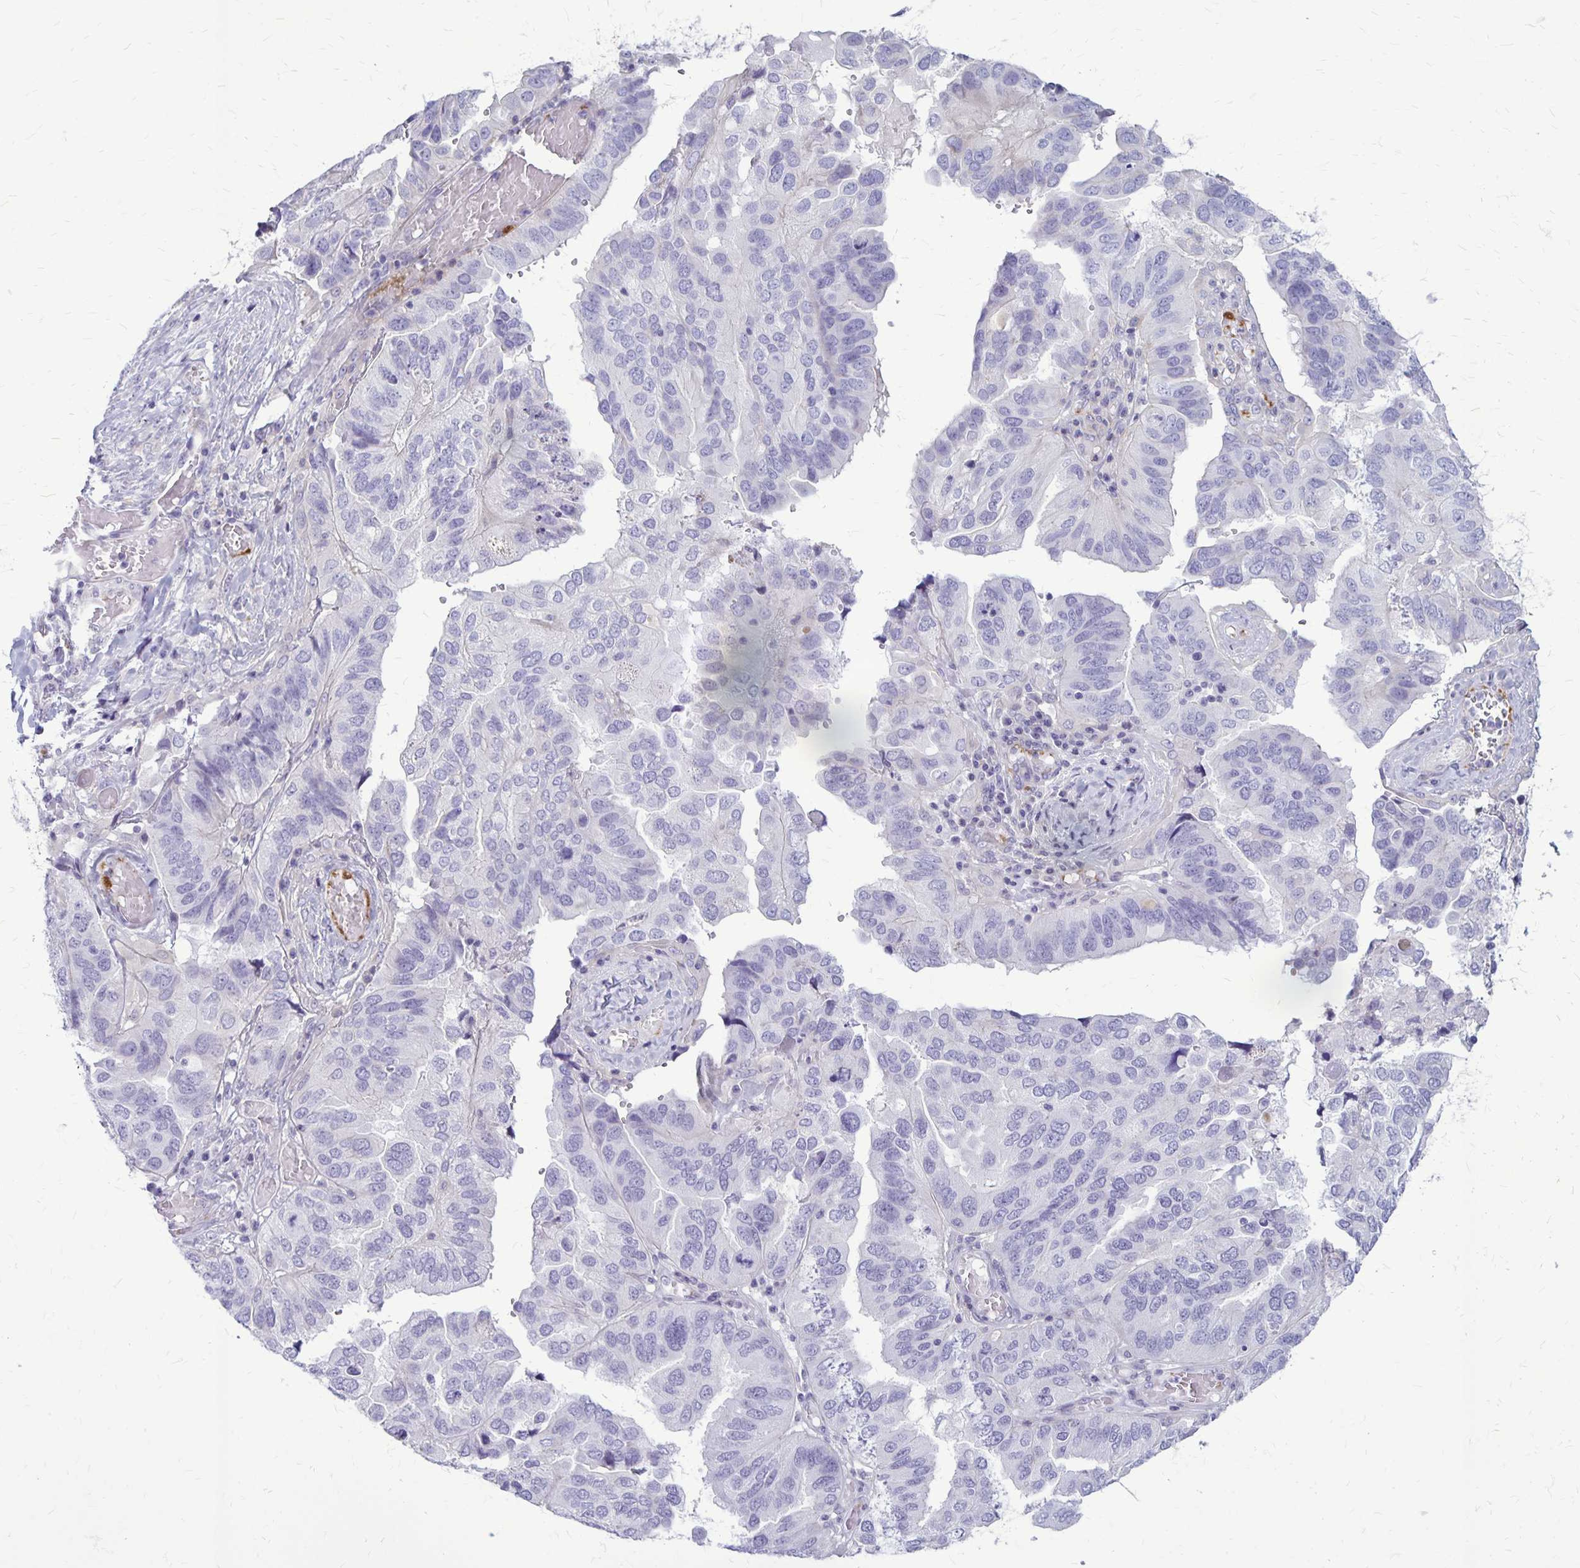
{"staining": {"intensity": "negative", "quantity": "none", "location": "none"}, "tissue": "ovarian cancer", "cell_type": "Tumor cells", "image_type": "cancer", "snomed": [{"axis": "morphology", "description": "Cystadenocarcinoma, serous, NOS"}, {"axis": "topography", "description": "Ovary"}], "caption": "IHC micrograph of neoplastic tissue: ovarian cancer (serous cystadenocarcinoma) stained with DAB shows no significant protein positivity in tumor cells.", "gene": "GP9", "patient": {"sex": "female", "age": 79}}